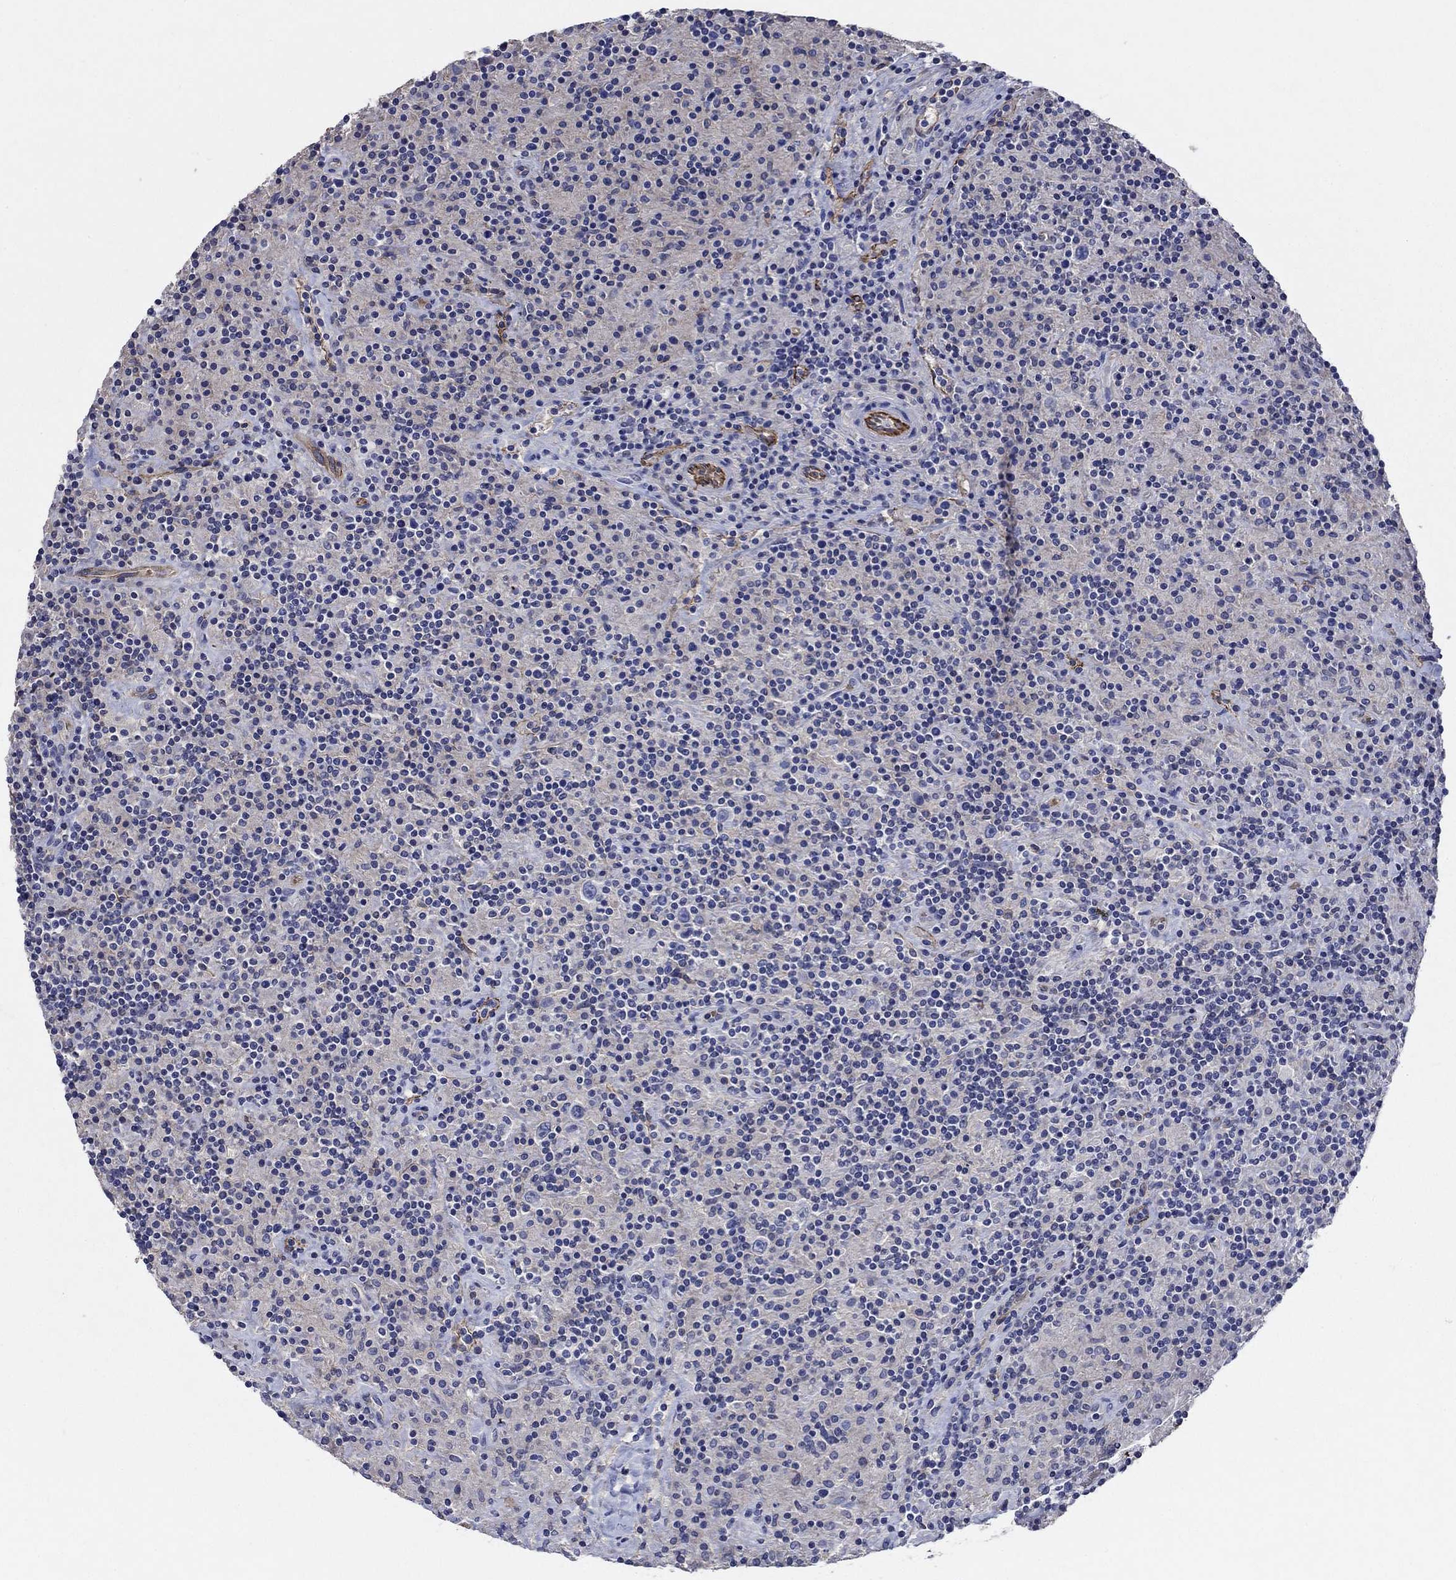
{"staining": {"intensity": "negative", "quantity": "none", "location": "none"}, "tissue": "lymphoma", "cell_type": "Tumor cells", "image_type": "cancer", "snomed": [{"axis": "morphology", "description": "Hodgkin's disease, NOS"}, {"axis": "topography", "description": "Lymph node"}], "caption": "Tumor cells show no significant staining in Hodgkin's disease. (Brightfield microscopy of DAB (3,3'-diaminobenzidine) immunohistochemistry at high magnification).", "gene": "FLNC", "patient": {"sex": "male", "age": 70}}